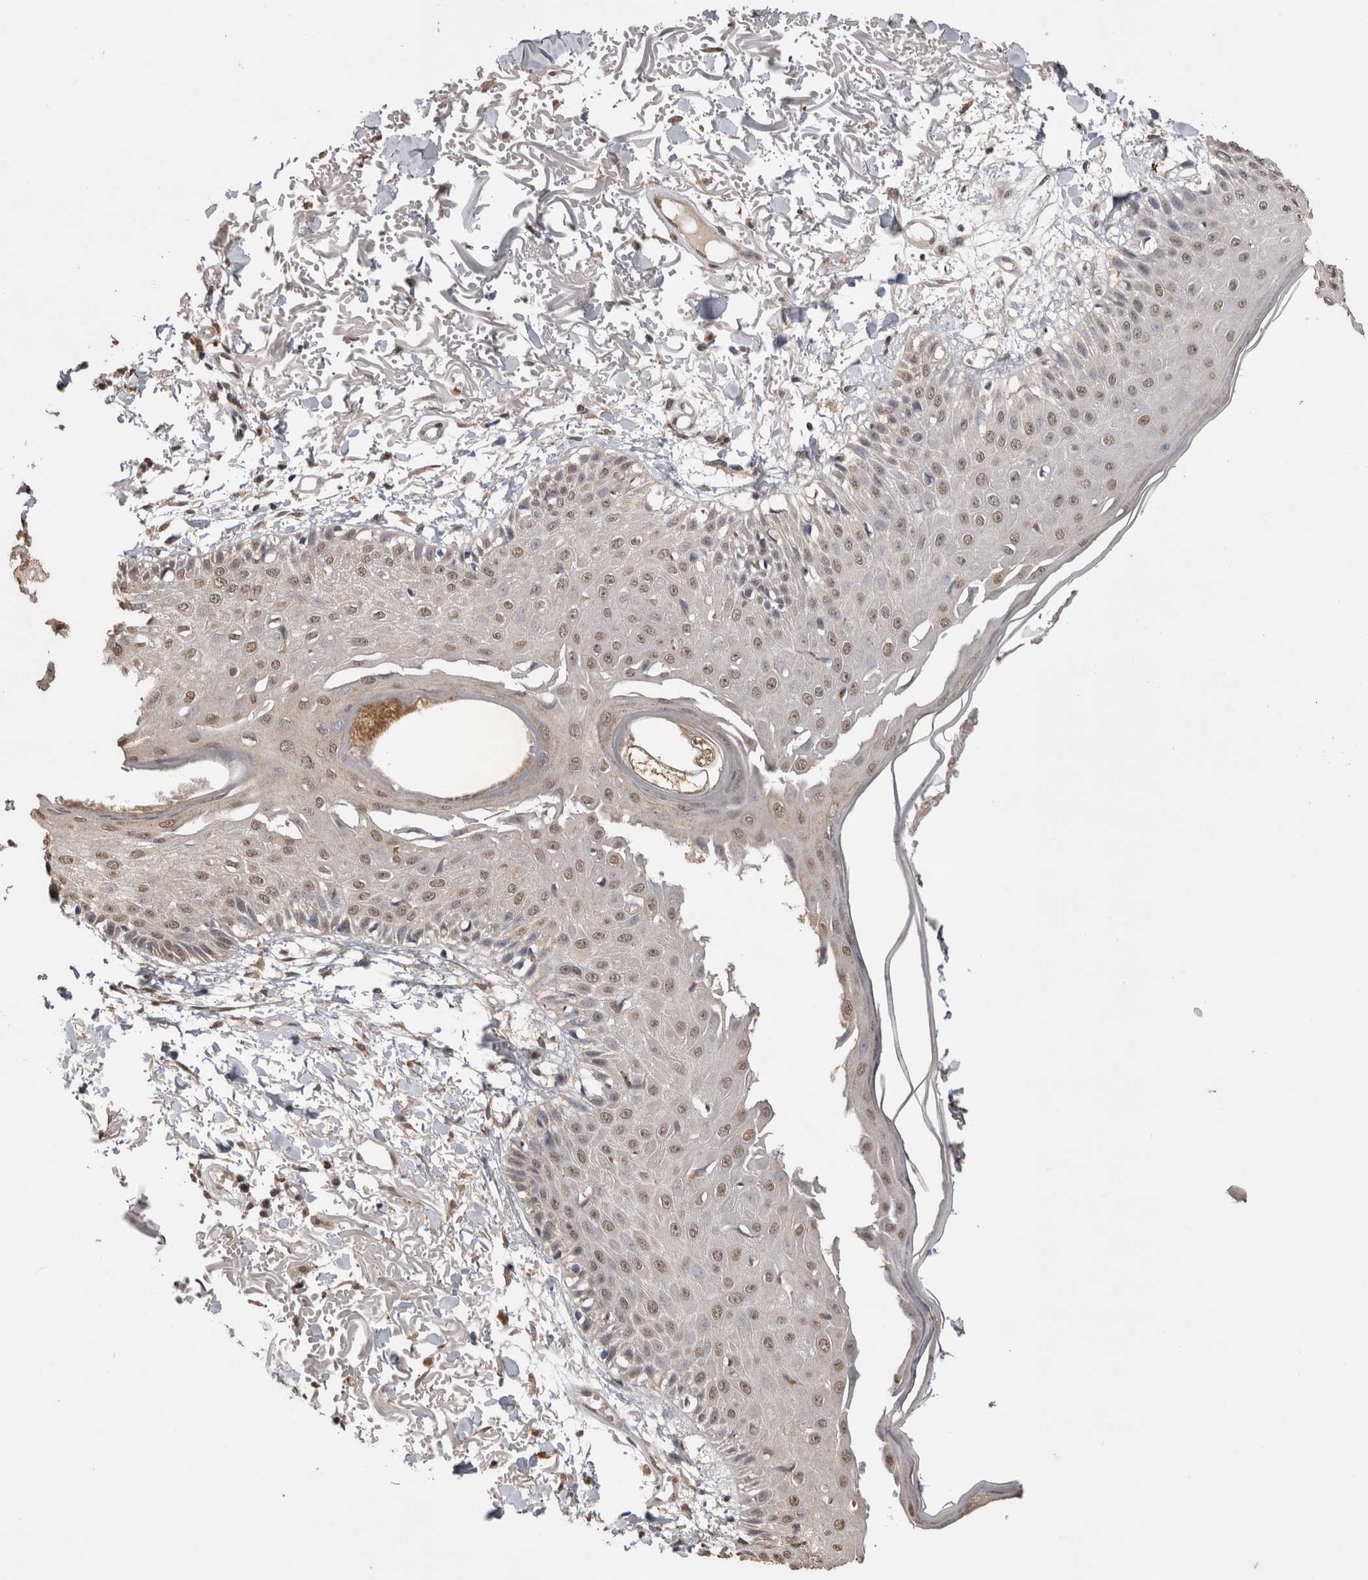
{"staining": {"intensity": "negative", "quantity": "none", "location": "none"}, "tissue": "skin", "cell_type": "Fibroblasts", "image_type": "normal", "snomed": [{"axis": "morphology", "description": "Normal tissue, NOS"}, {"axis": "morphology", "description": "Squamous cell carcinoma, NOS"}, {"axis": "topography", "description": "Skin"}, {"axis": "topography", "description": "Peripheral nerve tissue"}], "caption": "Skin stained for a protein using immunohistochemistry (IHC) shows no staining fibroblasts.", "gene": "GRK5", "patient": {"sex": "male", "age": 83}}